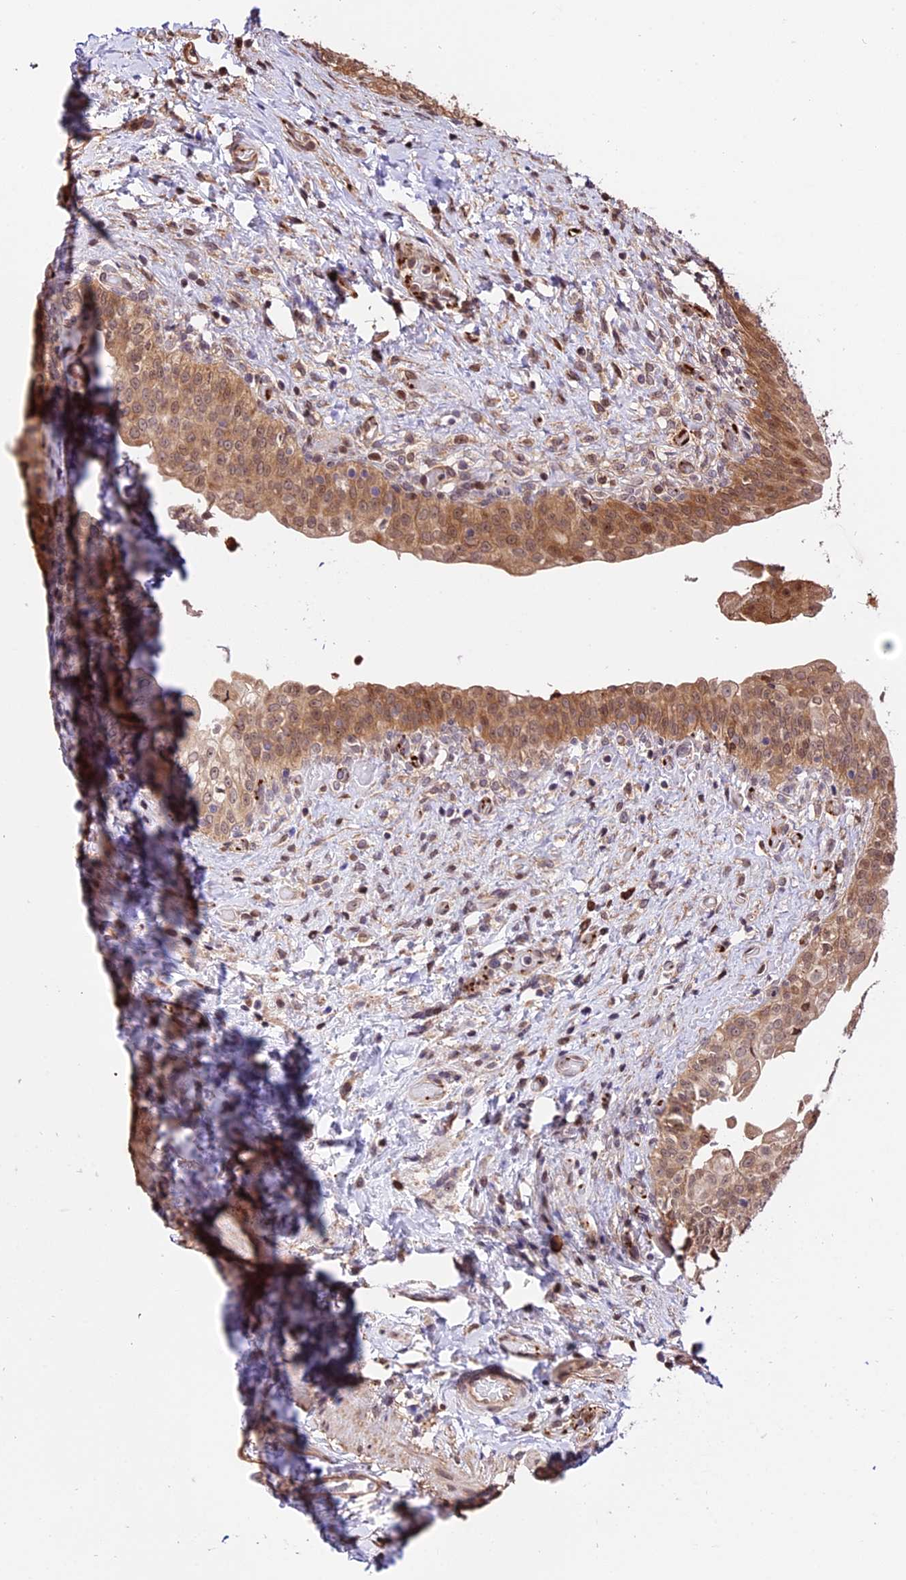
{"staining": {"intensity": "moderate", "quantity": ">75%", "location": "cytoplasmic/membranous,nuclear"}, "tissue": "urinary bladder", "cell_type": "Urothelial cells", "image_type": "normal", "snomed": [{"axis": "morphology", "description": "Normal tissue, NOS"}, {"axis": "topography", "description": "Urinary bladder"}], "caption": "Immunohistochemistry (DAB) staining of normal human urinary bladder demonstrates moderate cytoplasmic/membranous,nuclear protein expression in about >75% of urothelial cells.", "gene": "HERPUD1", "patient": {"sex": "male", "age": 69}}